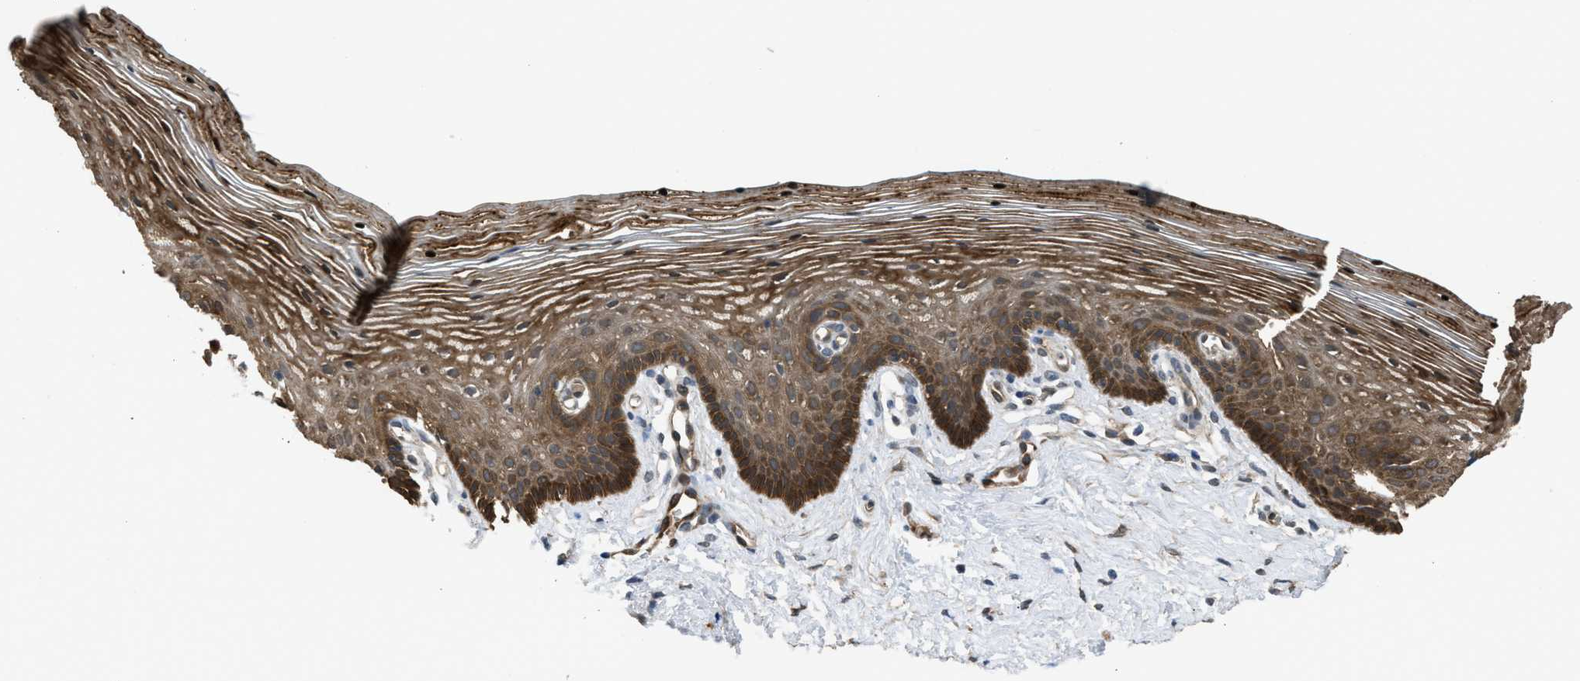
{"staining": {"intensity": "moderate", "quantity": ">75%", "location": "cytoplasmic/membranous"}, "tissue": "vagina", "cell_type": "Squamous epithelial cells", "image_type": "normal", "snomed": [{"axis": "morphology", "description": "Normal tissue, NOS"}, {"axis": "topography", "description": "Vagina"}], "caption": "DAB (3,3'-diaminobenzidine) immunohistochemical staining of benign human vagina shows moderate cytoplasmic/membranous protein expression in approximately >75% of squamous epithelial cells. The staining was performed using DAB, with brown indicating positive protein expression. Nuclei are stained blue with hematoxylin.", "gene": "BAG3", "patient": {"sex": "female", "age": 32}}